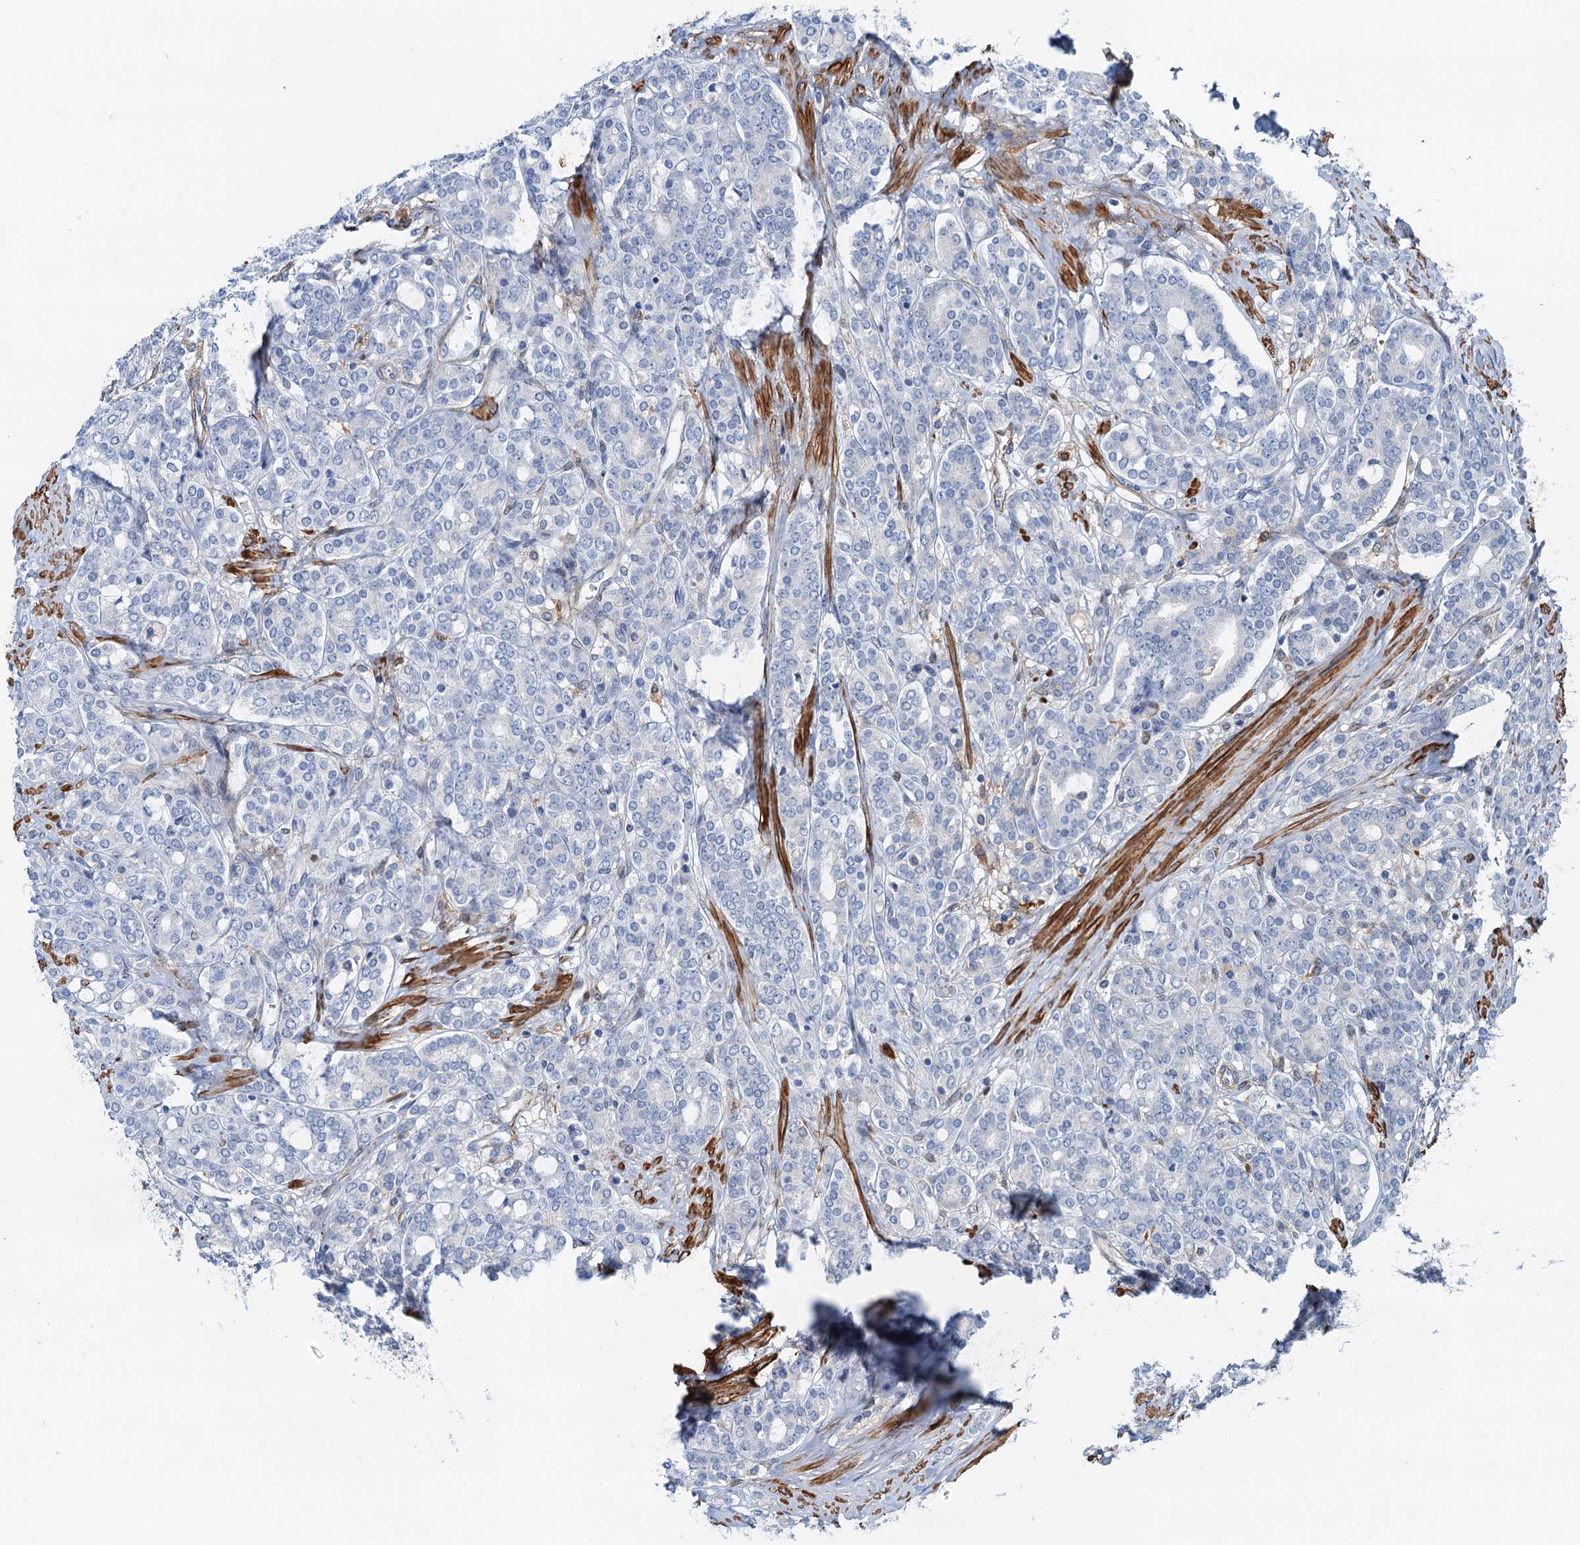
{"staining": {"intensity": "negative", "quantity": "none", "location": "none"}, "tissue": "prostate cancer", "cell_type": "Tumor cells", "image_type": "cancer", "snomed": [{"axis": "morphology", "description": "Adenocarcinoma, High grade"}, {"axis": "topography", "description": "Prostate"}], "caption": "High power microscopy histopathology image of an IHC photomicrograph of prostate adenocarcinoma (high-grade), revealing no significant positivity in tumor cells.", "gene": "CSTPP1", "patient": {"sex": "male", "age": 62}}